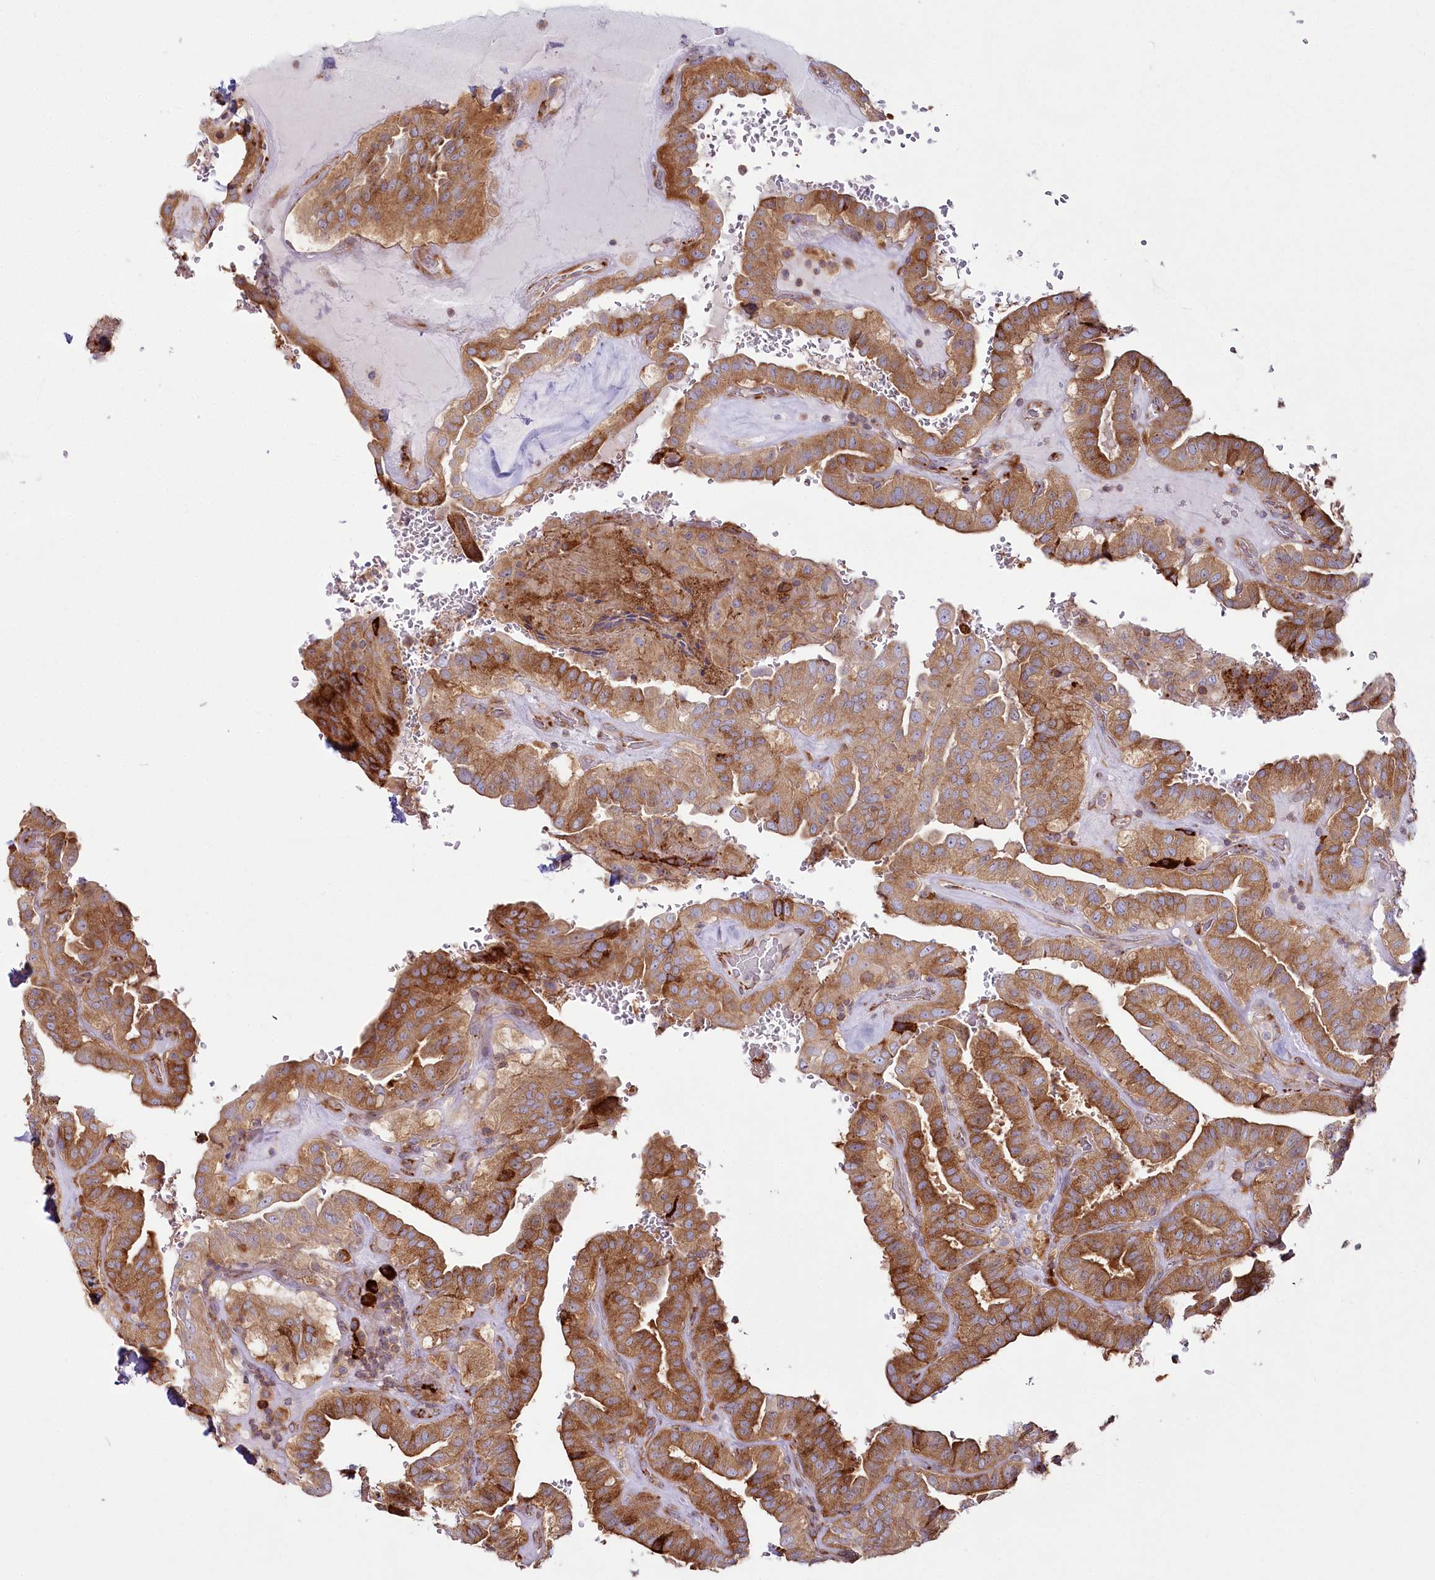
{"staining": {"intensity": "moderate", "quantity": ">75%", "location": "cytoplasmic/membranous"}, "tissue": "thyroid cancer", "cell_type": "Tumor cells", "image_type": "cancer", "snomed": [{"axis": "morphology", "description": "Papillary adenocarcinoma, NOS"}, {"axis": "topography", "description": "Thyroid gland"}], "caption": "A photomicrograph of thyroid cancer stained for a protein reveals moderate cytoplasmic/membranous brown staining in tumor cells.", "gene": "POGLUT1", "patient": {"sex": "male", "age": 77}}